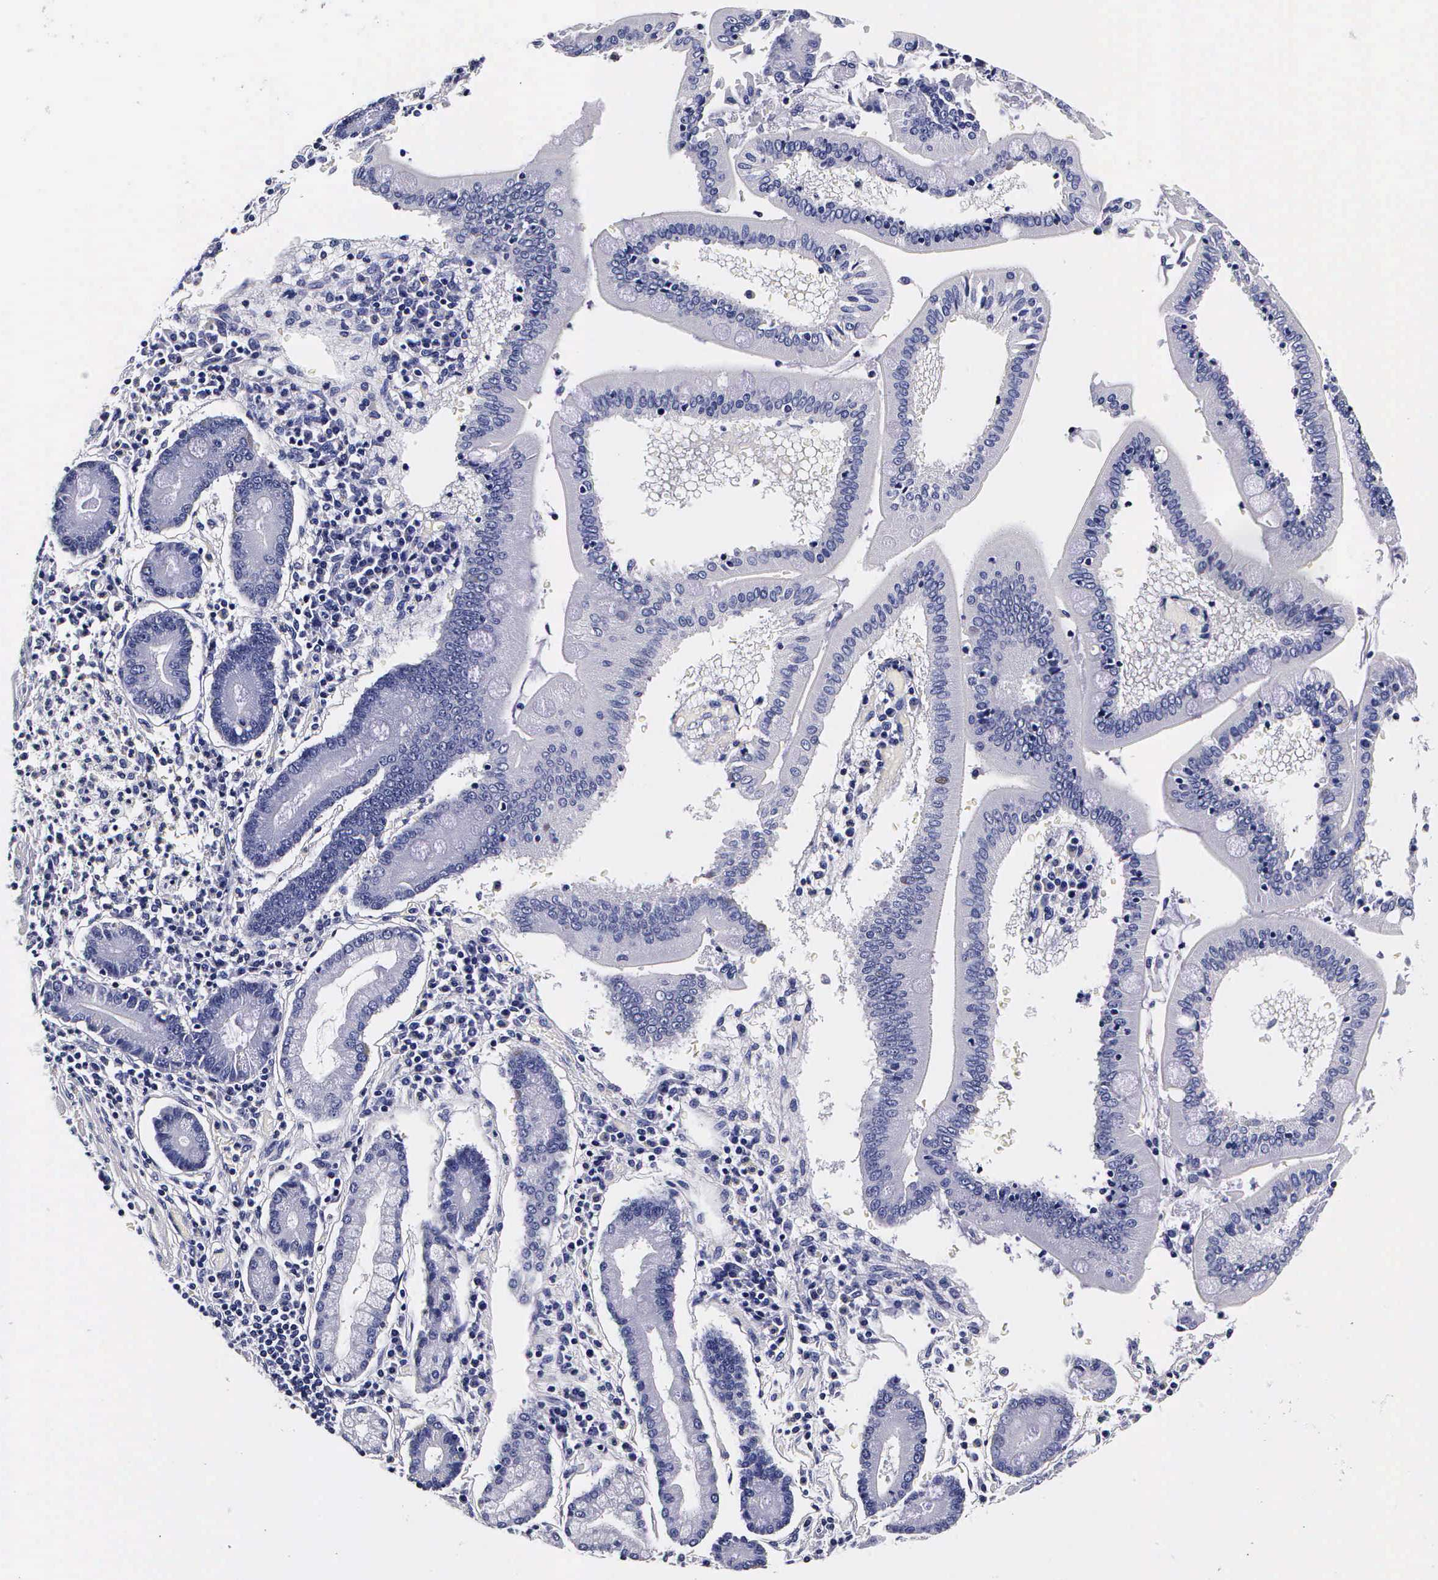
{"staining": {"intensity": "negative", "quantity": "none", "location": "none"}, "tissue": "pancreatic cancer", "cell_type": "Tumor cells", "image_type": "cancer", "snomed": [{"axis": "morphology", "description": "Adenocarcinoma, NOS"}, {"axis": "topography", "description": "Pancreas"}], "caption": "The immunohistochemistry (IHC) photomicrograph has no significant expression in tumor cells of adenocarcinoma (pancreatic) tissue.", "gene": "IAPP", "patient": {"sex": "female", "age": 57}}